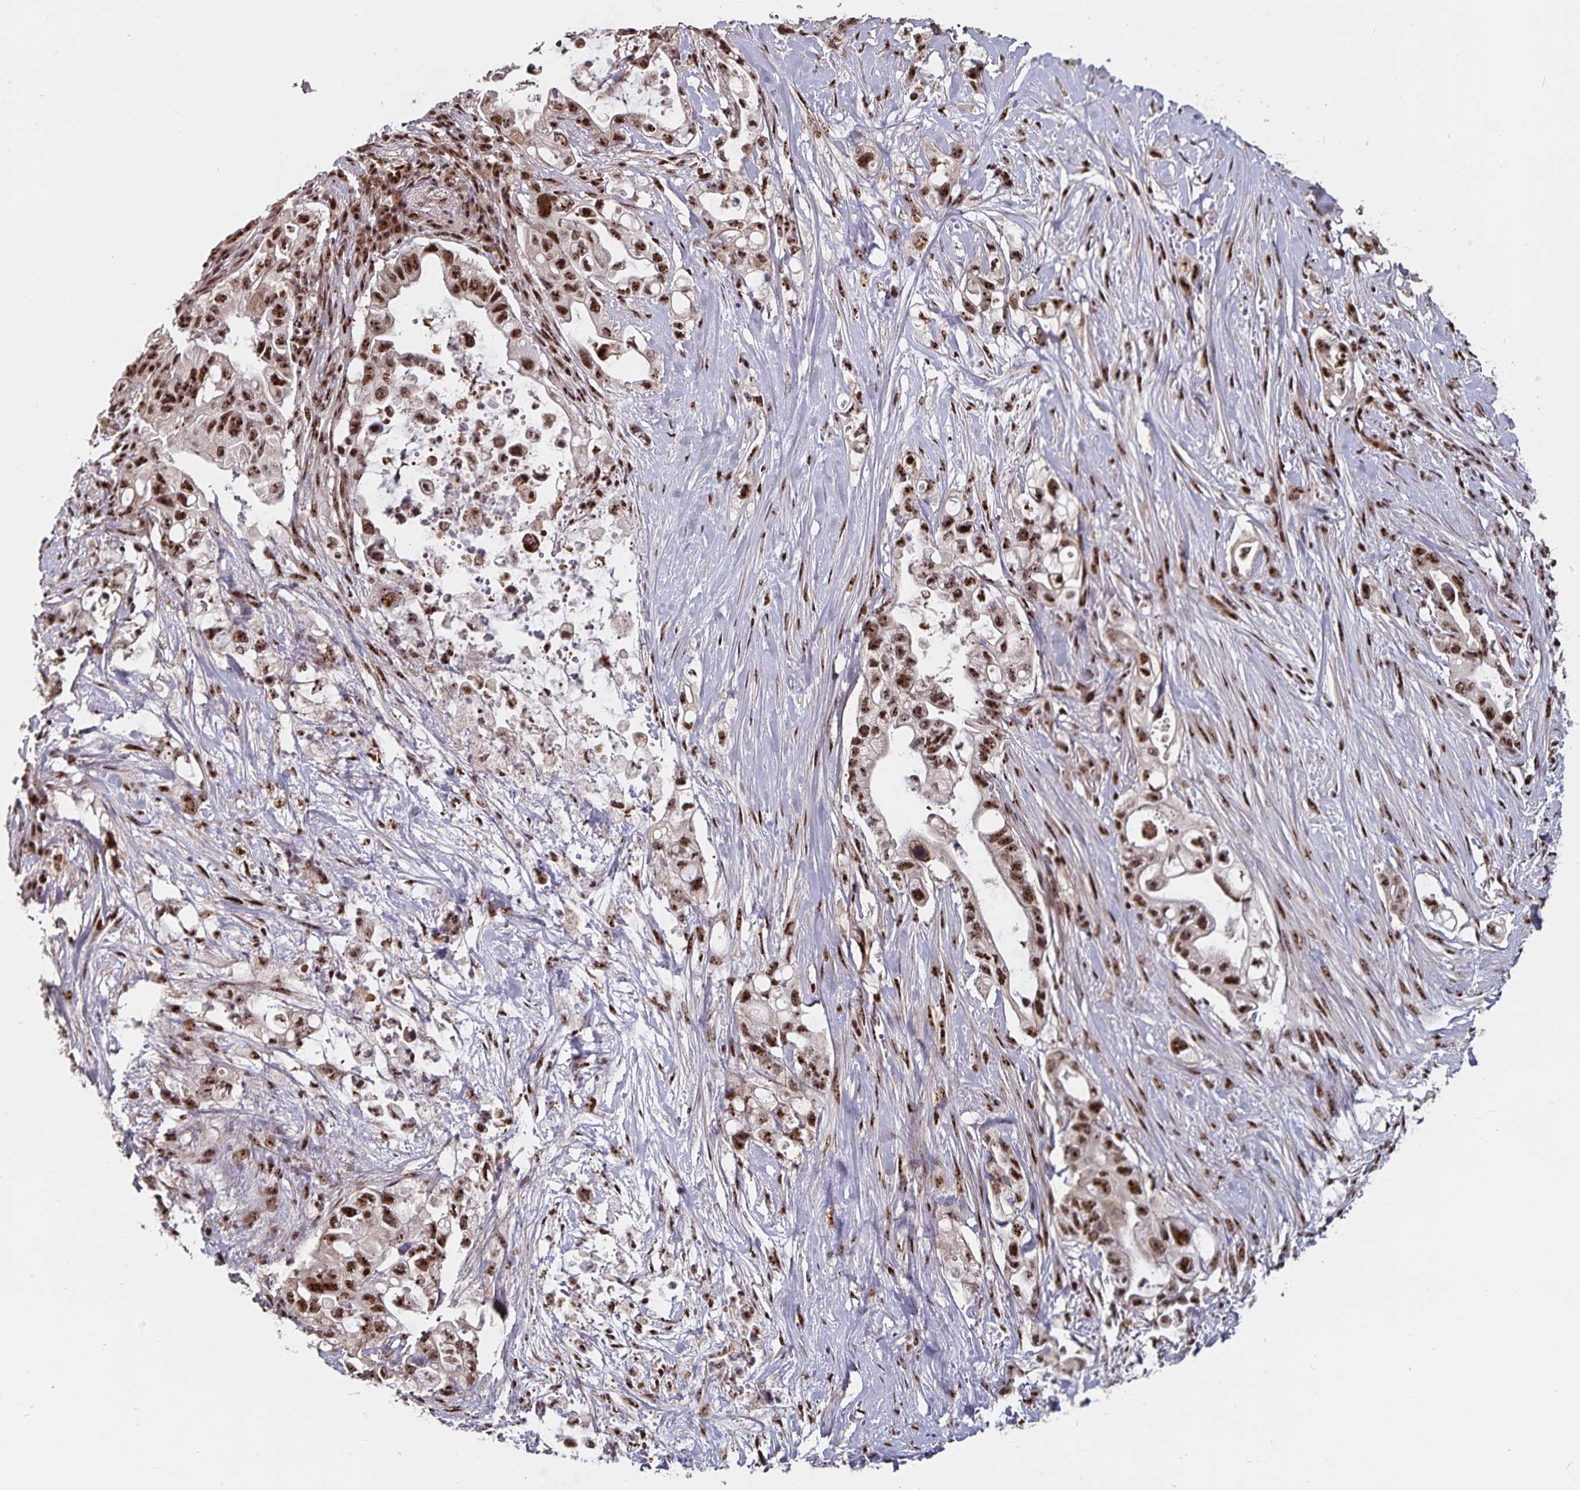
{"staining": {"intensity": "strong", "quantity": ">75%", "location": "nuclear"}, "tissue": "pancreatic cancer", "cell_type": "Tumor cells", "image_type": "cancer", "snomed": [{"axis": "morphology", "description": "Adenocarcinoma, NOS"}, {"axis": "topography", "description": "Pancreas"}], "caption": "Brown immunohistochemical staining in adenocarcinoma (pancreatic) demonstrates strong nuclear positivity in about >75% of tumor cells. (IHC, brightfield microscopy, high magnification).", "gene": "LAS1L", "patient": {"sex": "female", "age": 72}}